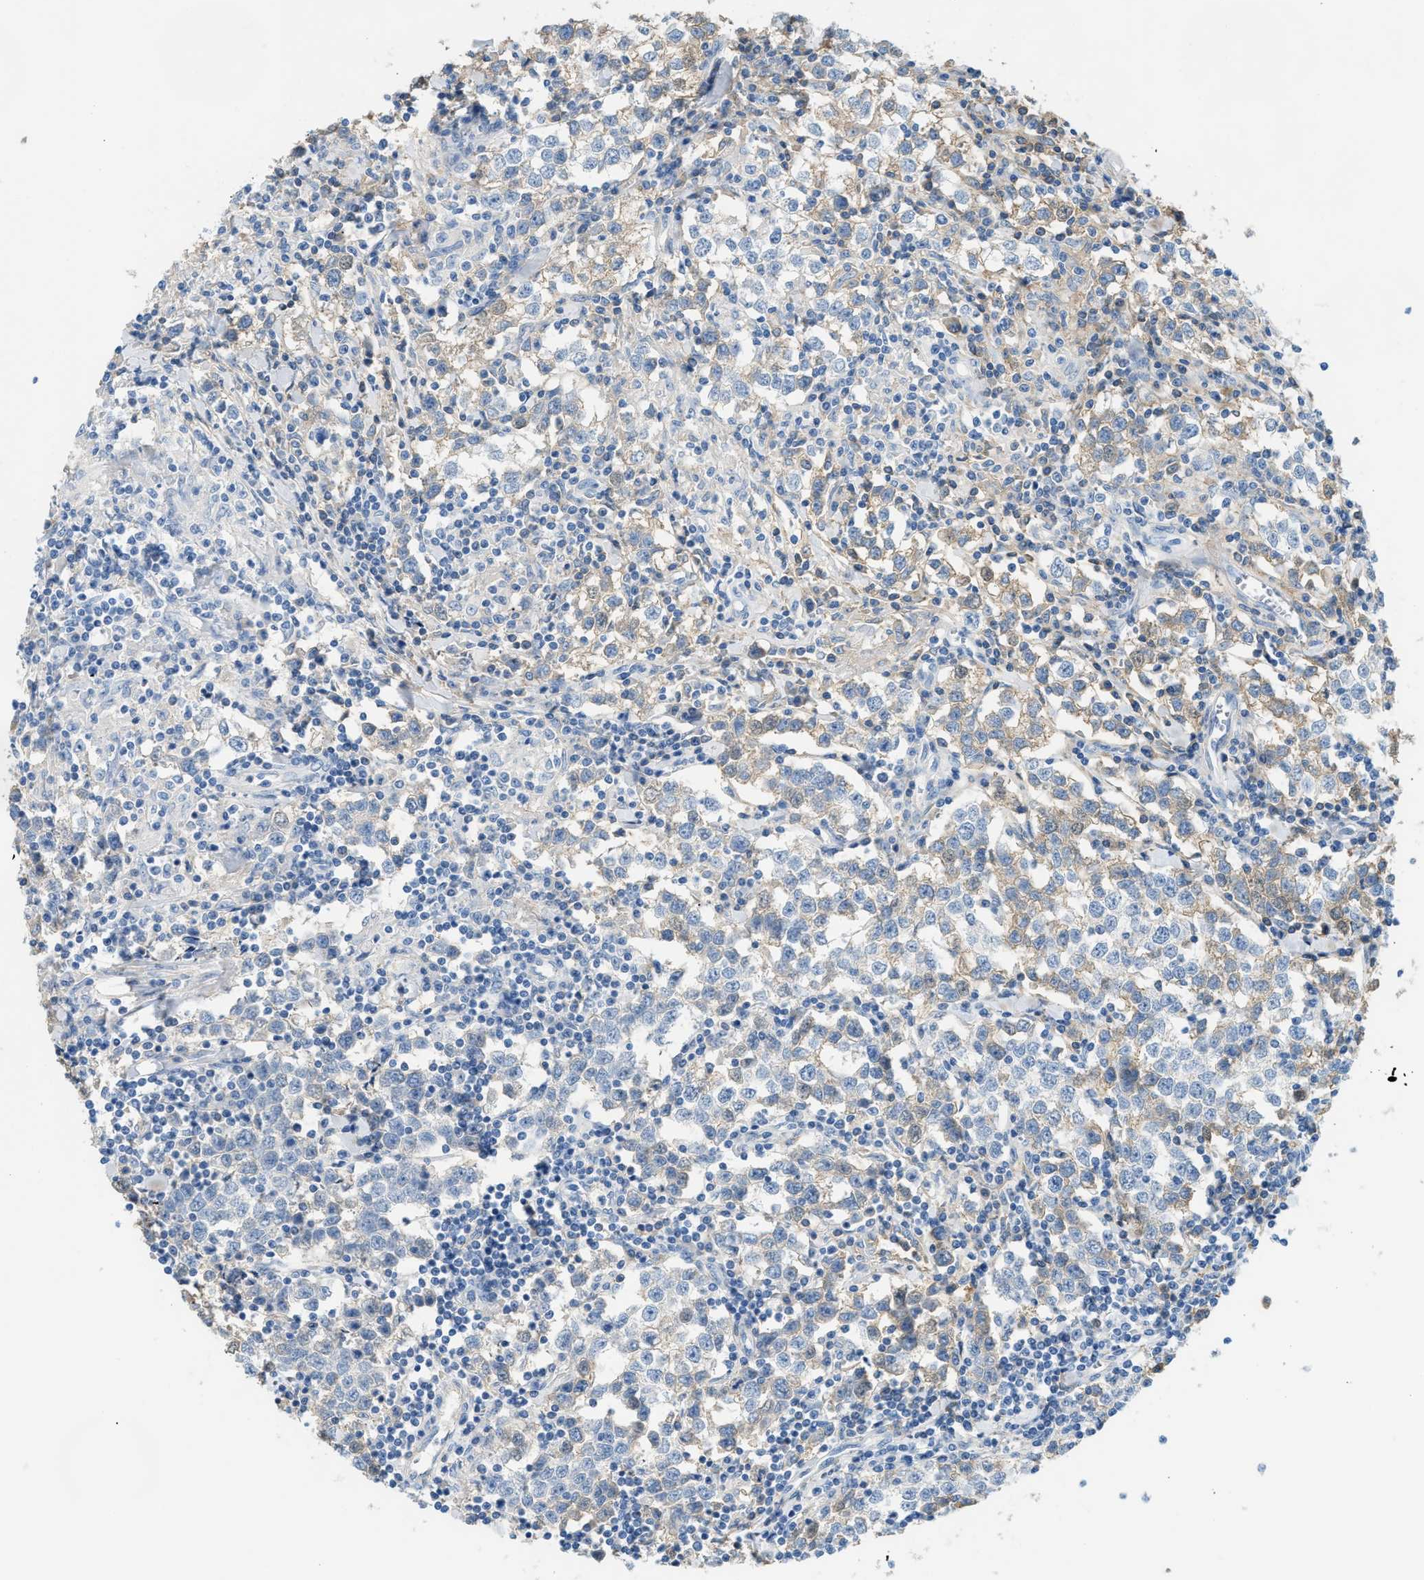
{"staining": {"intensity": "weak", "quantity": "<25%", "location": "cytoplasmic/membranous"}, "tissue": "testis cancer", "cell_type": "Tumor cells", "image_type": "cancer", "snomed": [{"axis": "morphology", "description": "Seminoma, NOS"}, {"axis": "morphology", "description": "Carcinoma, Embryonal, NOS"}, {"axis": "topography", "description": "Testis"}], "caption": "There is no significant staining in tumor cells of testis cancer. (DAB (3,3'-diaminobenzidine) immunohistochemistry, high magnification).", "gene": "CFI", "patient": {"sex": "male", "age": 36}}